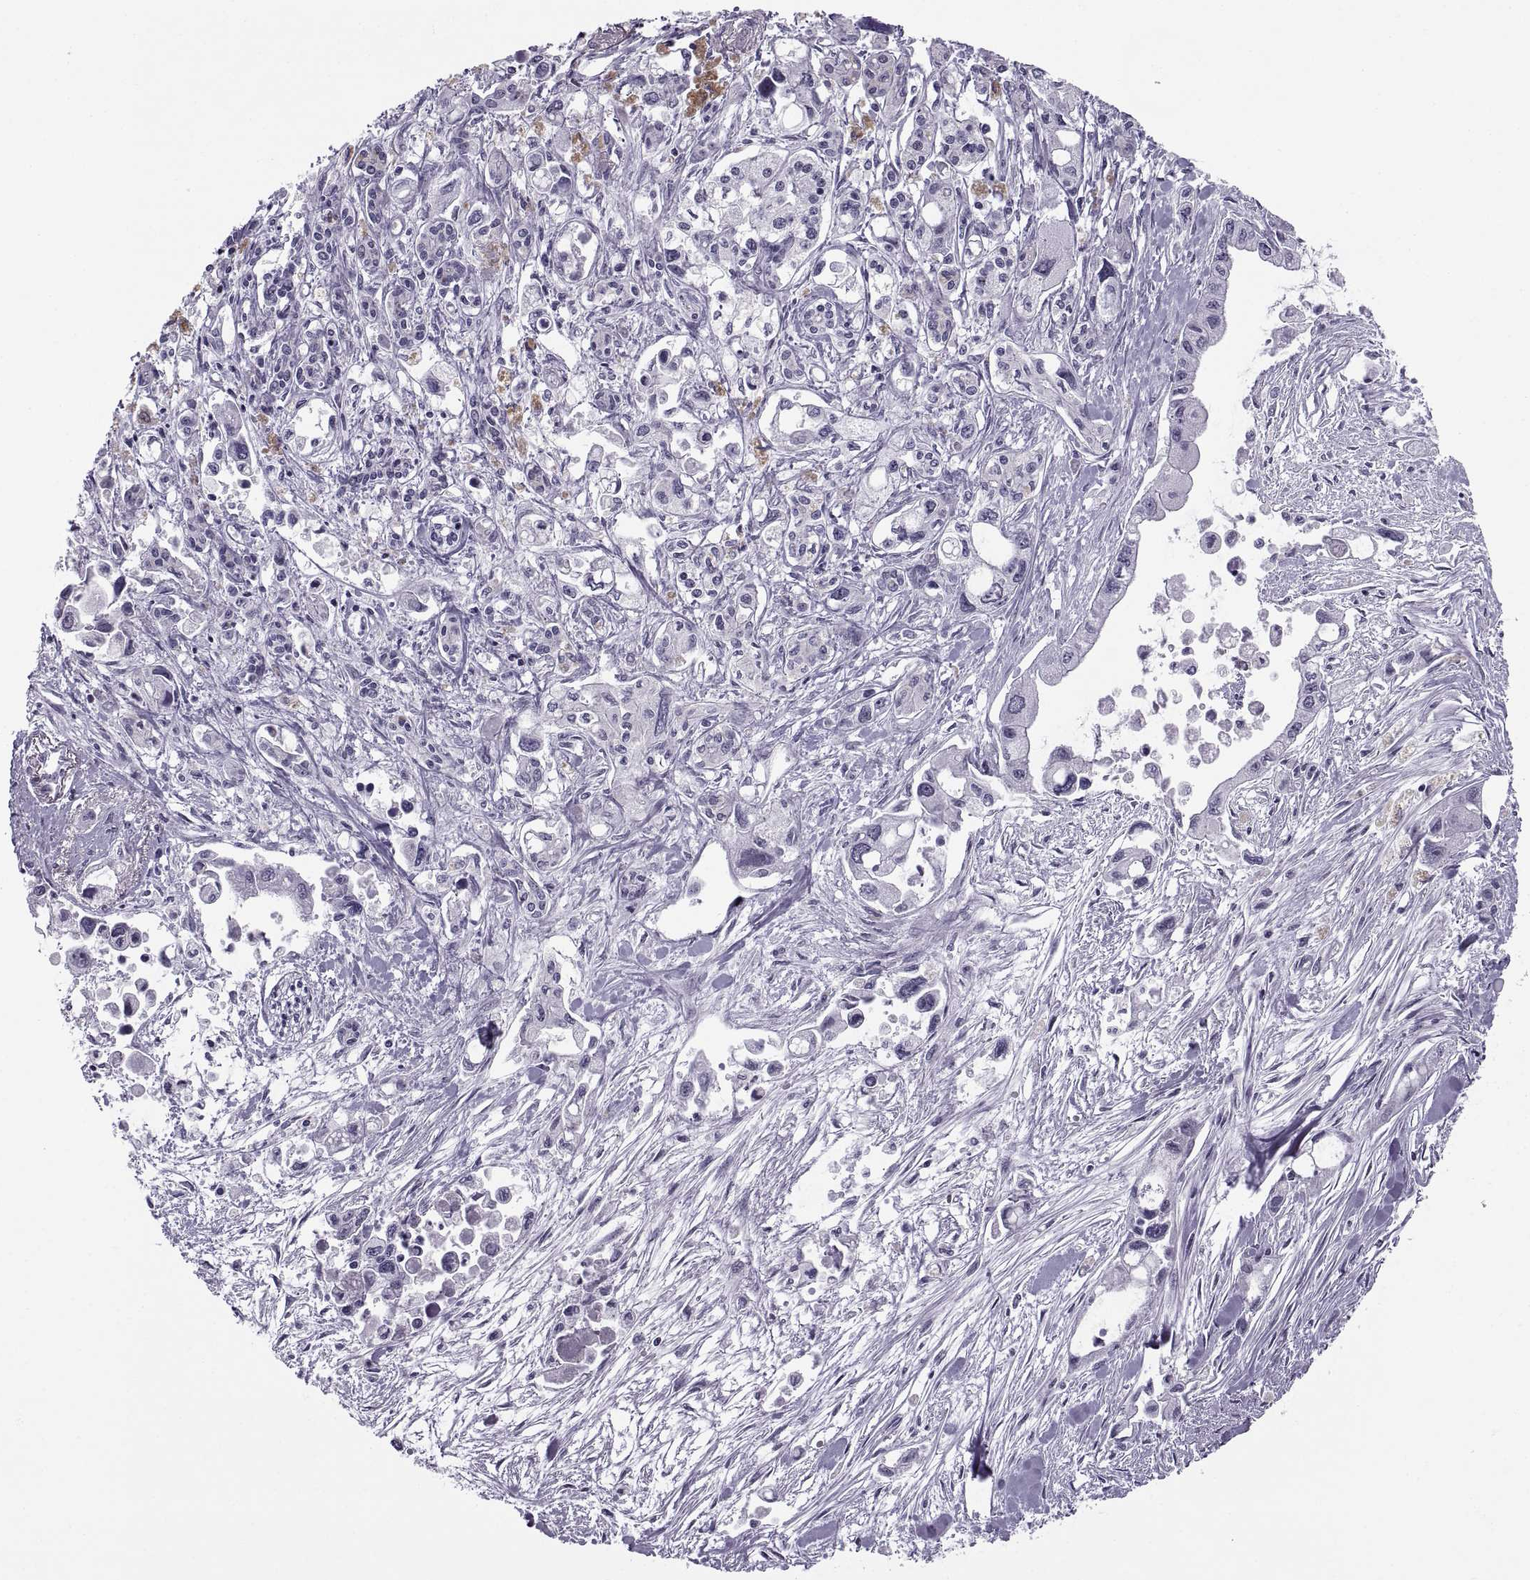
{"staining": {"intensity": "negative", "quantity": "none", "location": "none"}, "tissue": "pancreatic cancer", "cell_type": "Tumor cells", "image_type": "cancer", "snomed": [{"axis": "morphology", "description": "Adenocarcinoma, NOS"}, {"axis": "topography", "description": "Pancreas"}], "caption": "High magnification brightfield microscopy of adenocarcinoma (pancreatic) stained with DAB (brown) and counterstained with hematoxylin (blue): tumor cells show no significant staining.", "gene": "TBC1D3G", "patient": {"sex": "female", "age": 61}}